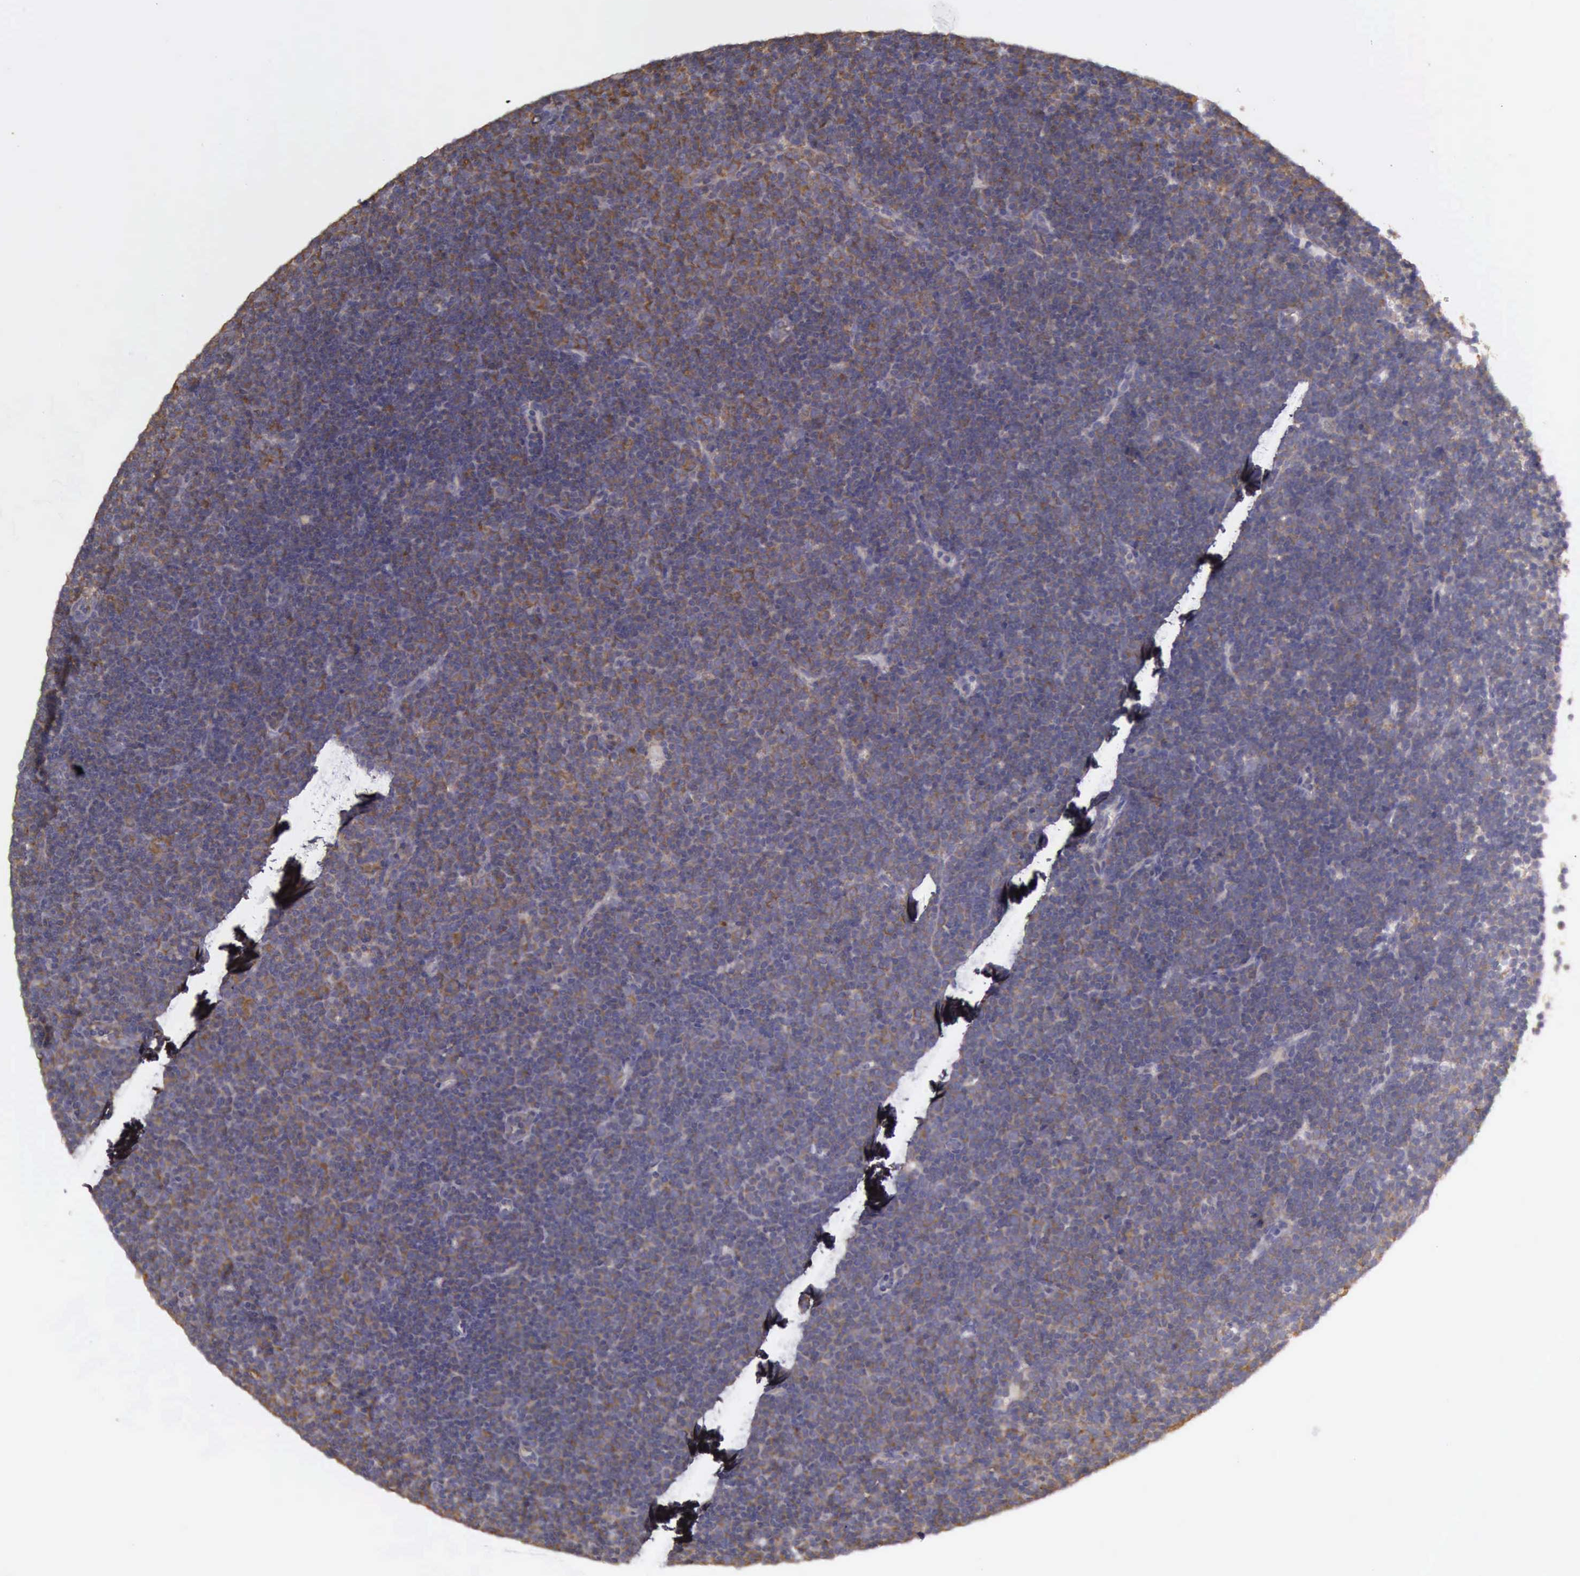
{"staining": {"intensity": "moderate", "quantity": ">75%", "location": "cytoplasmic/membranous"}, "tissue": "lymphoma", "cell_type": "Tumor cells", "image_type": "cancer", "snomed": [{"axis": "morphology", "description": "Malignant lymphoma, non-Hodgkin's type, Low grade"}, {"axis": "topography", "description": "Lymph node"}], "caption": "The photomicrograph reveals a brown stain indicating the presence of a protein in the cytoplasmic/membranous of tumor cells in lymphoma.", "gene": "EIF5", "patient": {"sex": "male", "age": 57}}